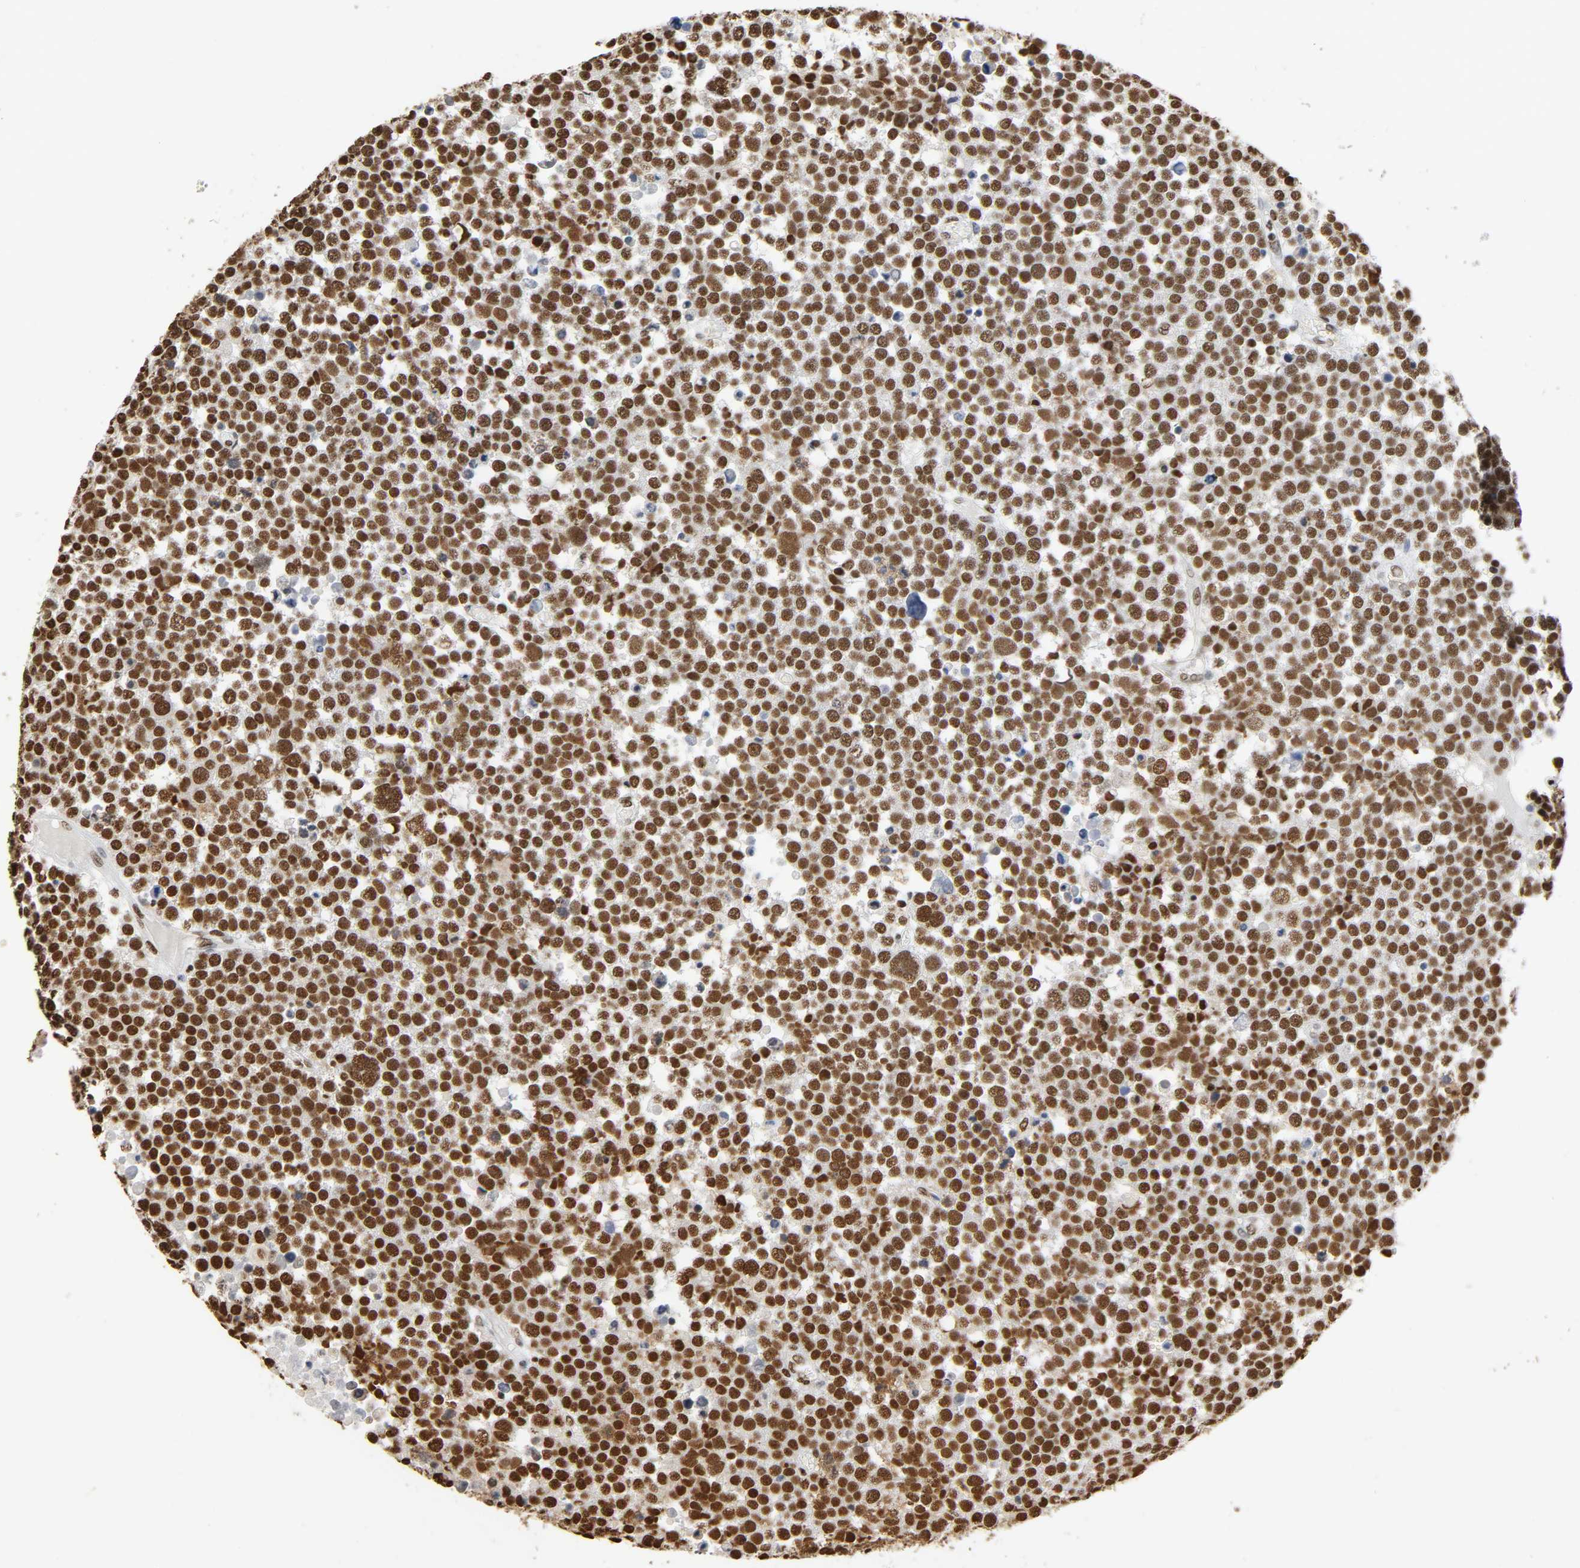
{"staining": {"intensity": "strong", "quantity": ">75%", "location": "nuclear"}, "tissue": "testis cancer", "cell_type": "Tumor cells", "image_type": "cancer", "snomed": [{"axis": "morphology", "description": "Seminoma, NOS"}, {"axis": "topography", "description": "Testis"}], "caption": "The histopathology image exhibits immunohistochemical staining of testis seminoma. There is strong nuclear positivity is appreciated in approximately >75% of tumor cells.", "gene": "HNRNPC", "patient": {"sex": "male", "age": 71}}